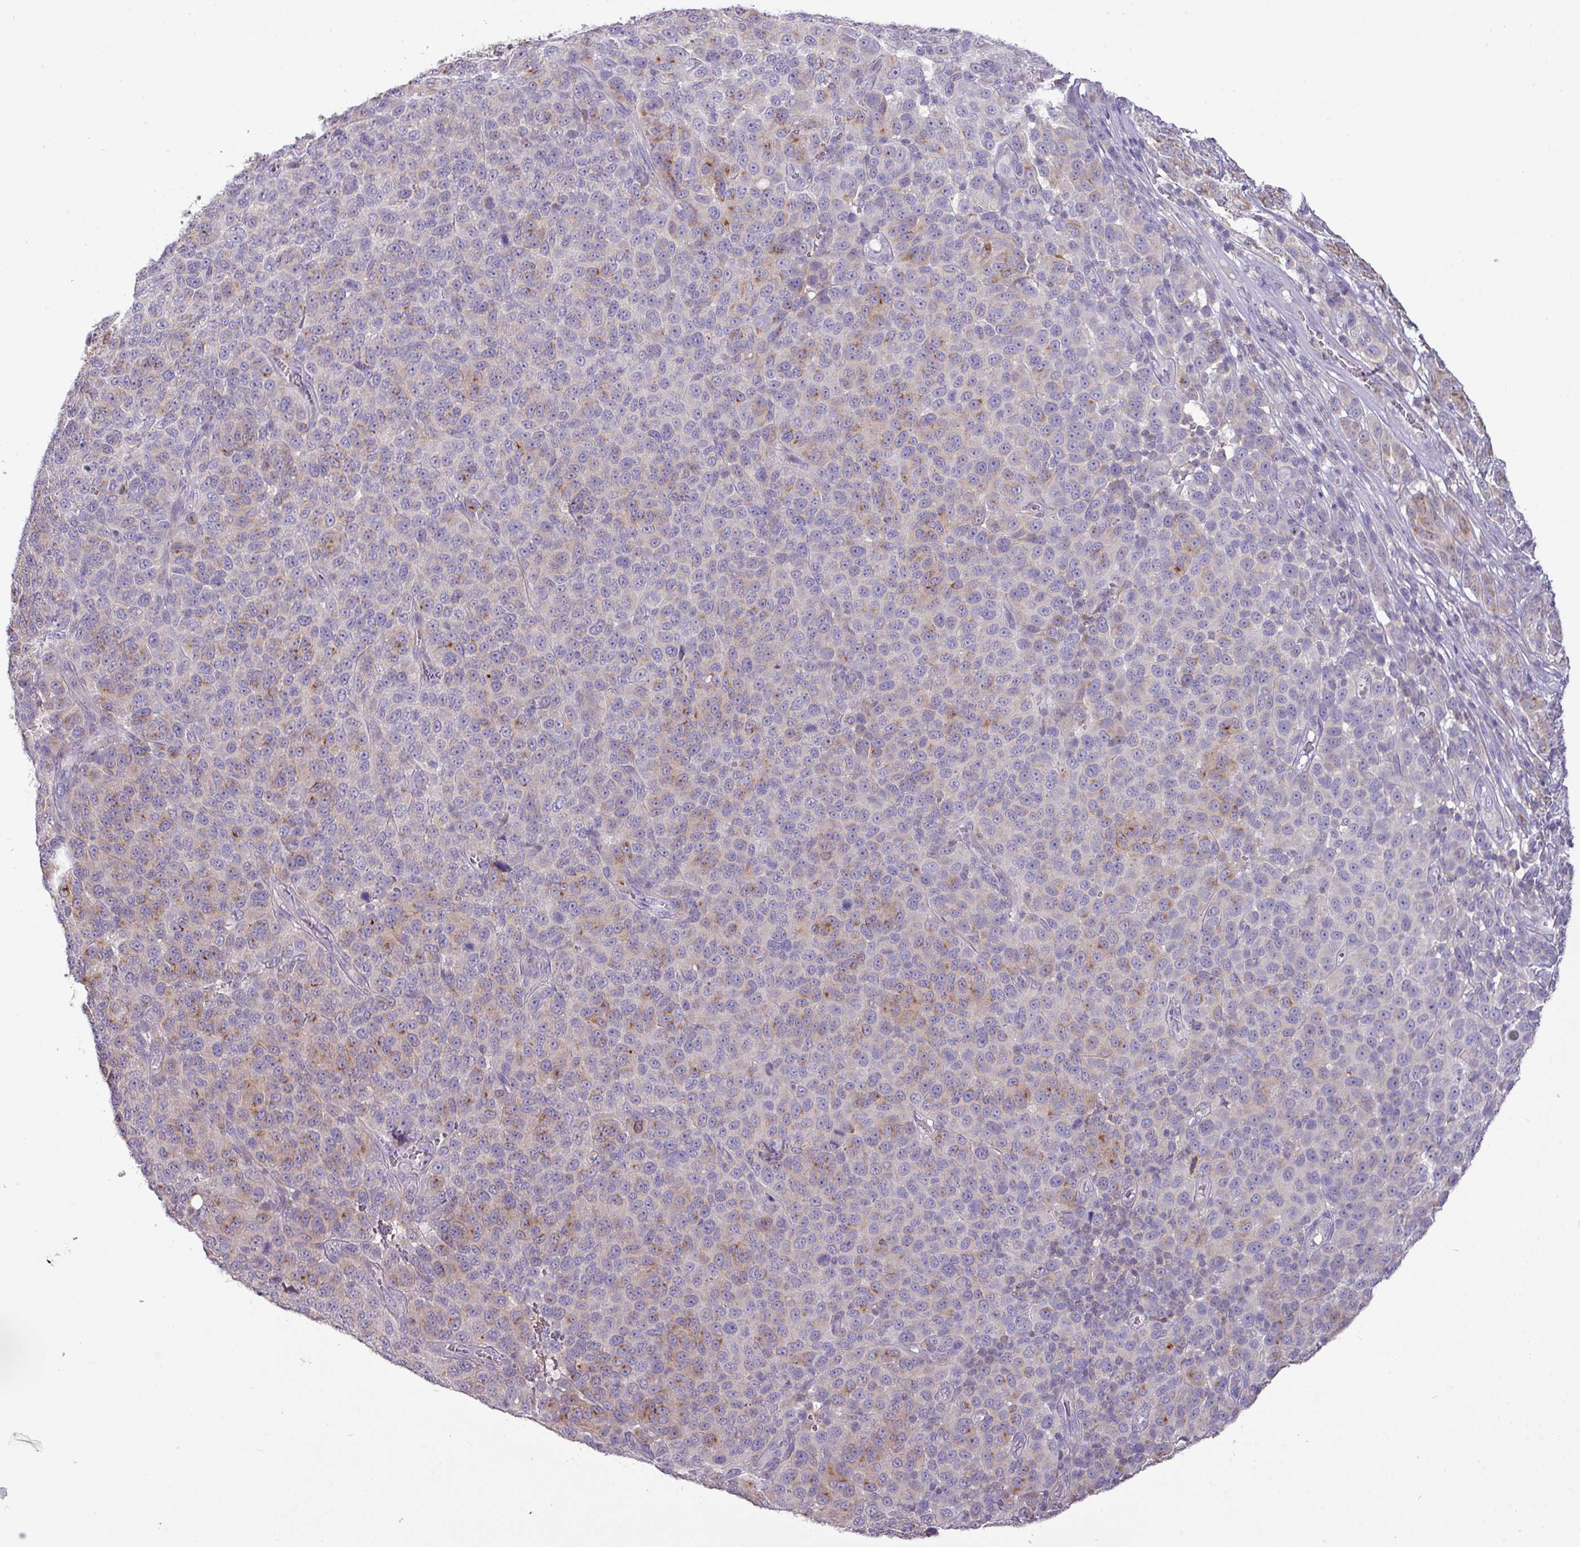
{"staining": {"intensity": "weak", "quantity": "<25%", "location": "cytoplasmic/membranous"}, "tissue": "melanoma", "cell_type": "Tumor cells", "image_type": "cancer", "snomed": [{"axis": "morphology", "description": "Malignant melanoma, NOS"}, {"axis": "topography", "description": "Skin"}], "caption": "Tumor cells show no significant expression in malignant melanoma.", "gene": "TRAPPC1", "patient": {"sex": "male", "age": 49}}